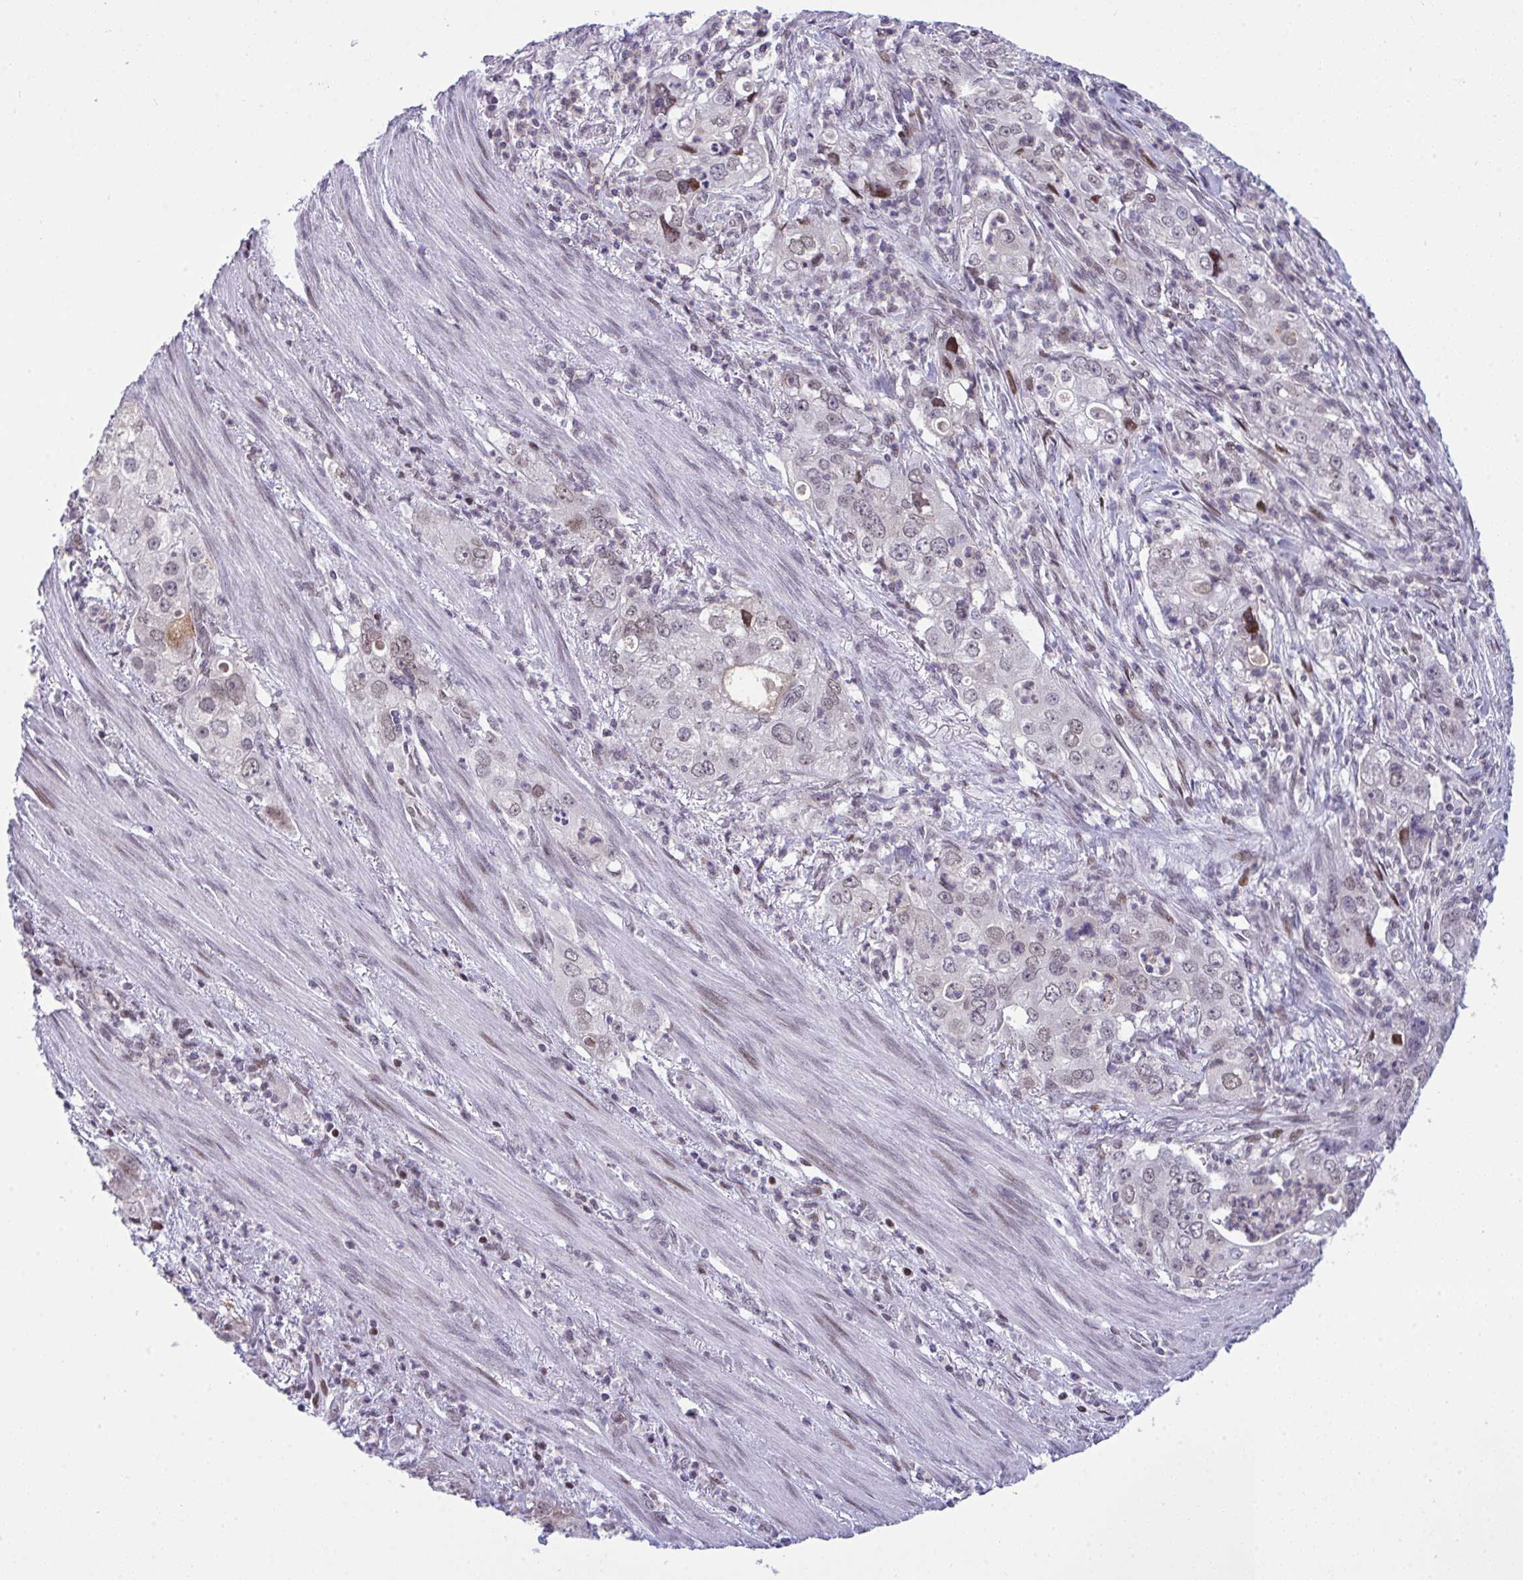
{"staining": {"intensity": "weak", "quantity": "<25%", "location": "nuclear"}, "tissue": "stomach cancer", "cell_type": "Tumor cells", "image_type": "cancer", "snomed": [{"axis": "morphology", "description": "Adenocarcinoma, NOS"}, {"axis": "topography", "description": "Stomach, upper"}], "caption": "Tumor cells are negative for protein expression in human adenocarcinoma (stomach).", "gene": "ZFHX3", "patient": {"sex": "male", "age": 75}}